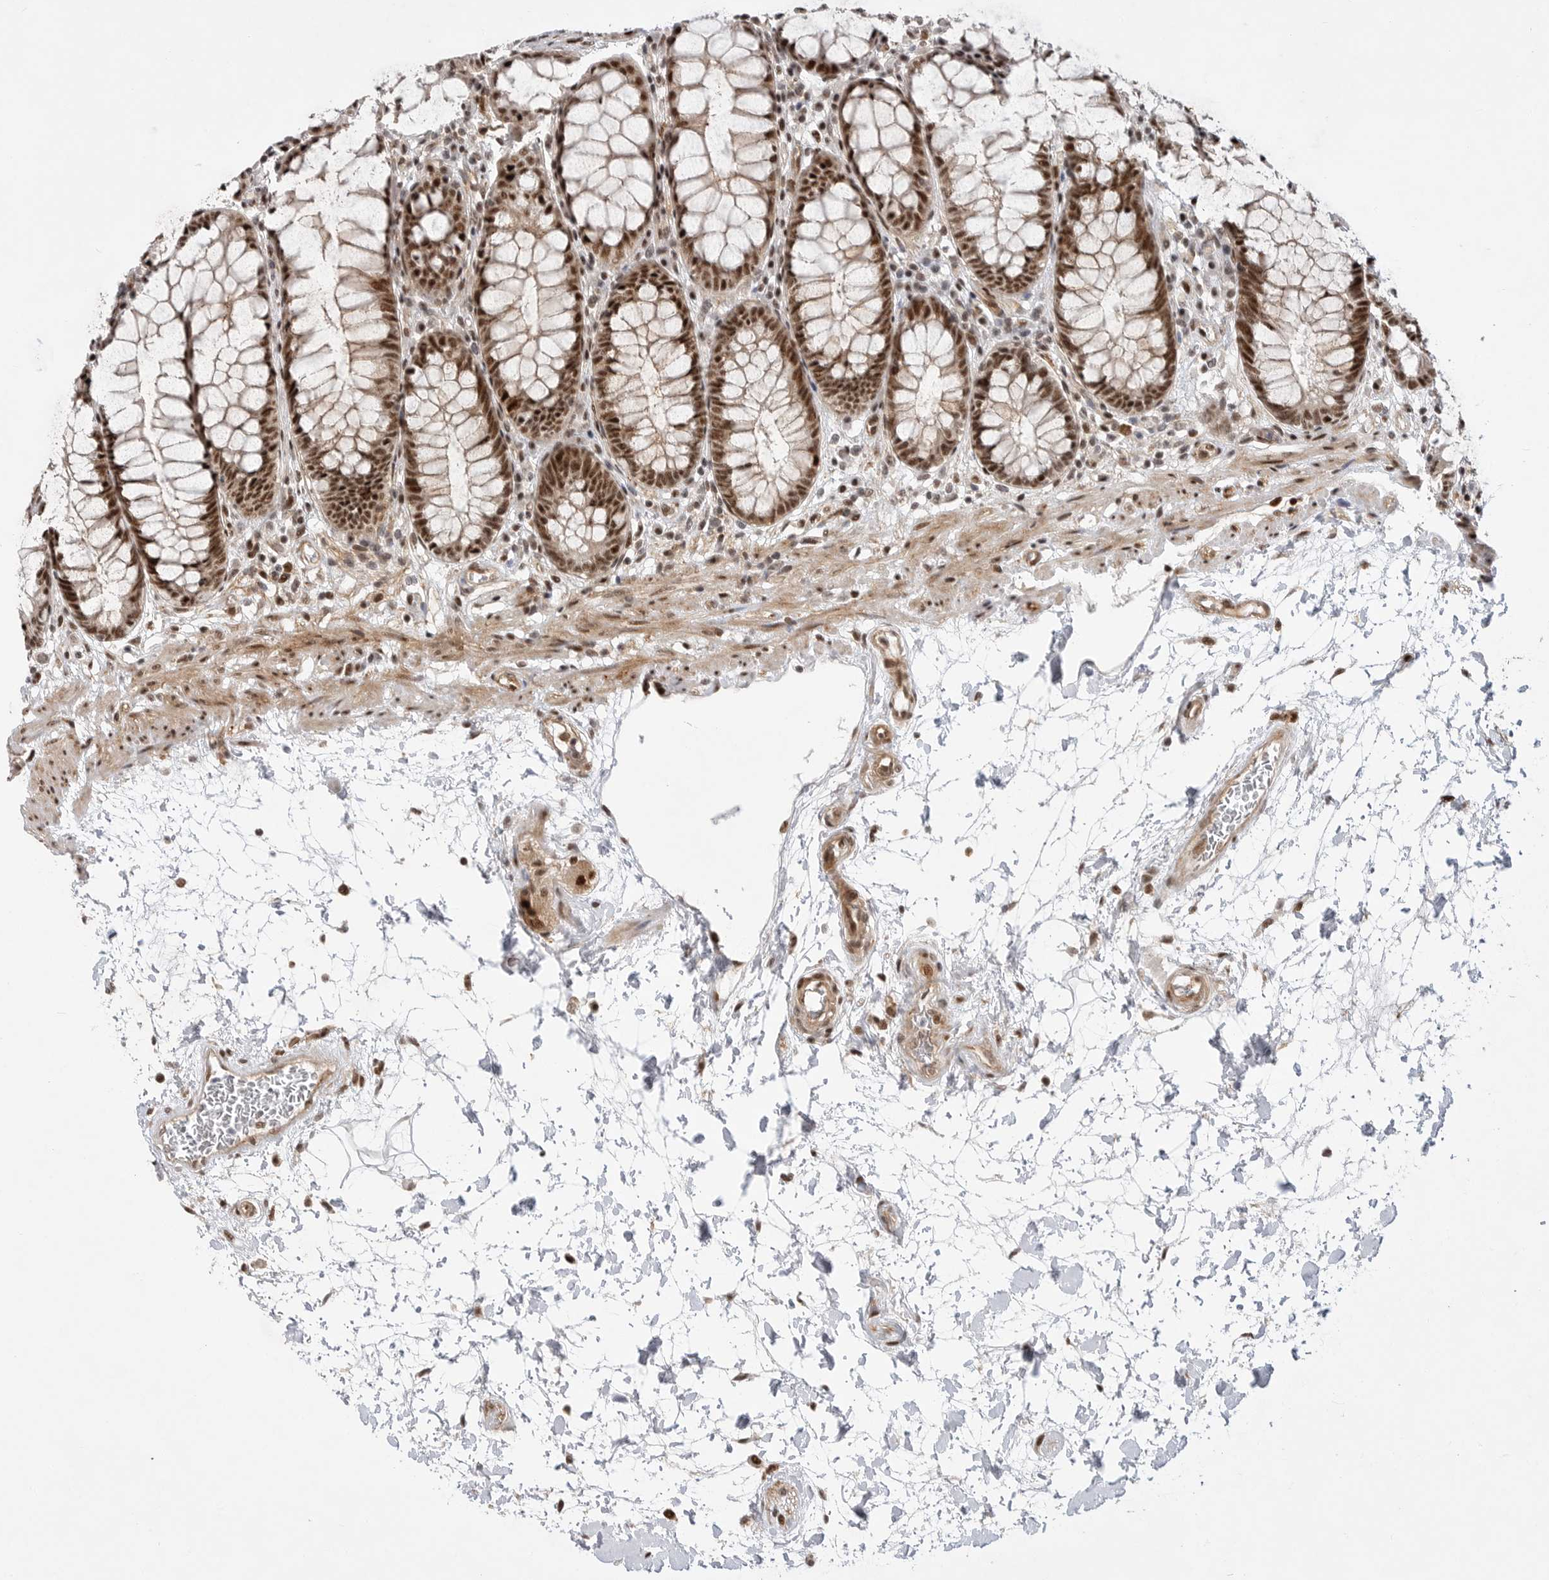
{"staining": {"intensity": "strong", "quantity": ">75%", "location": "cytoplasmic/membranous,nuclear"}, "tissue": "rectum", "cell_type": "Glandular cells", "image_type": "normal", "snomed": [{"axis": "morphology", "description": "Normal tissue, NOS"}, {"axis": "topography", "description": "Rectum"}], "caption": "An immunohistochemistry (IHC) photomicrograph of unremarkable tissue is shown. Protein staining in brown shows strong cytoplasmic/membranous,nuclear positivity in rectum within glandular cells.", "gene": "GPATCH2", "patient": {"sex": "male", "age": 64}}